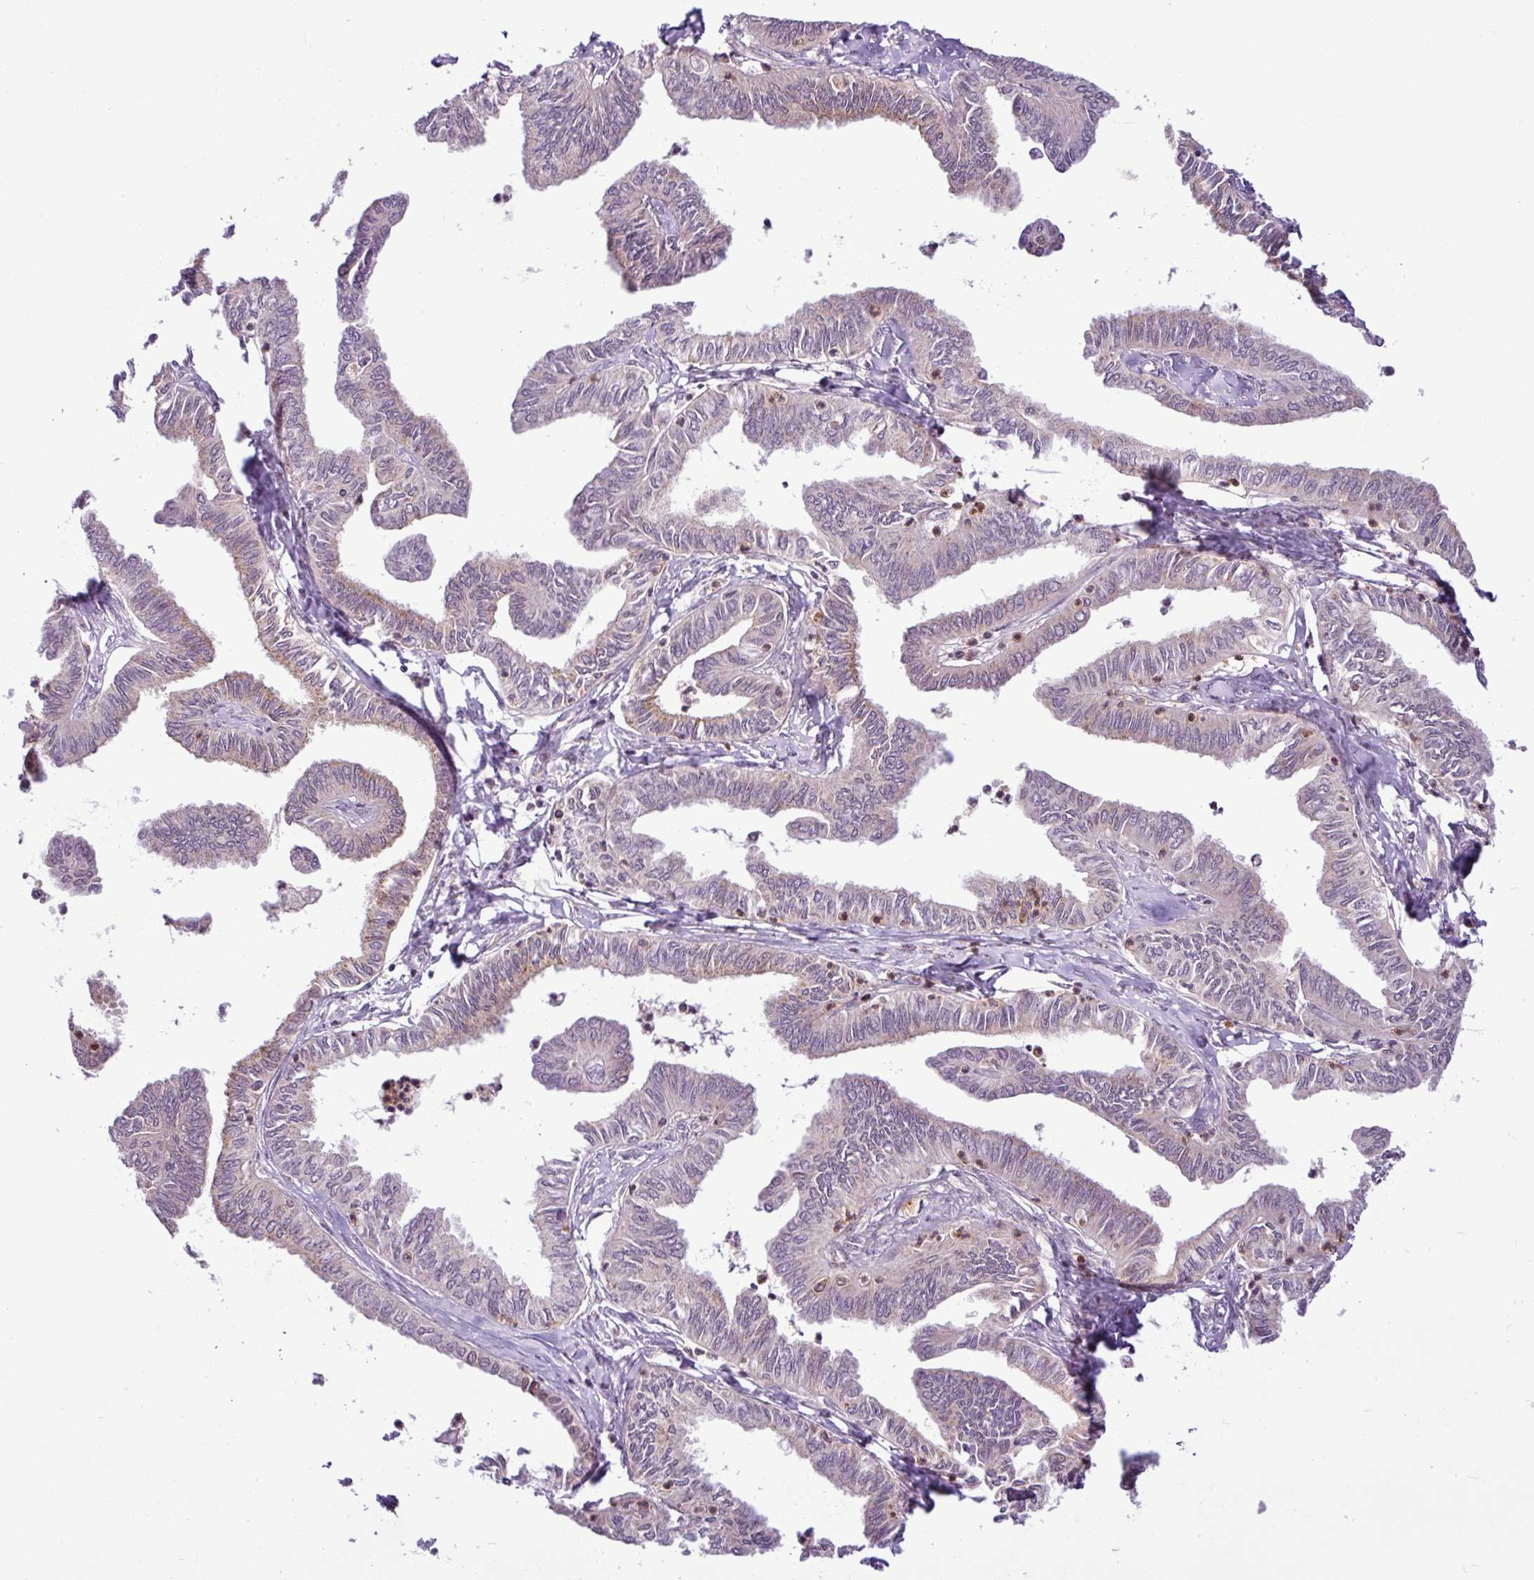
{"staining": {"intensity": "moderate", "quantity": "<25%", "location": "cytoplasmic/membranous"}, "tissue": "ovarian cancer", "cell_type": "Tumor cells", "image_type": "cancer", "snomed": [{"axis": "morphology", "description": "Carcinoma, endometroid"}, {"axis": "topography", "description": "Ovary"}], "caption": "Brown immunohistochemical staining in human ovarian cancer reveals moderate cytoplasmic/membranous expression in approximately <25% of tumor cells.", "gene": "TONSL", "patient": {"sex": "female", "age": 70}}